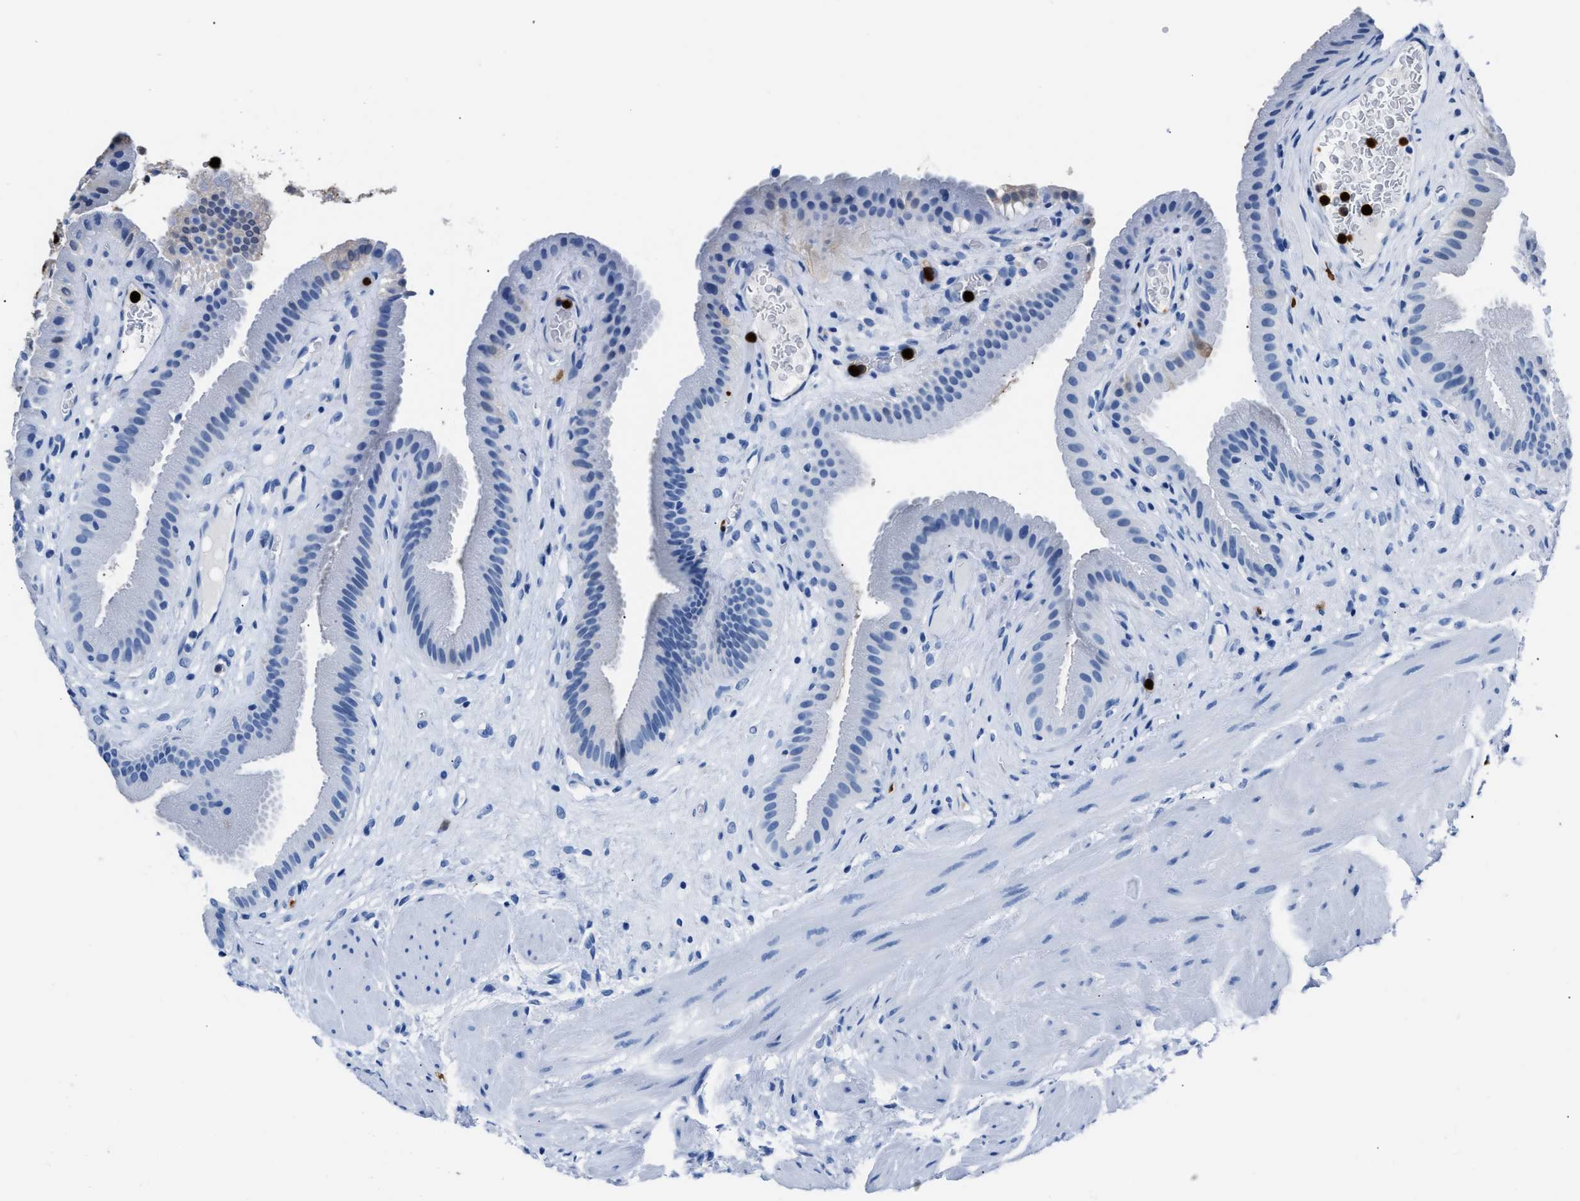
{"staining": {"intensity": "weak", "quantity": "<25%", "location": "cytoplasmic/membranous"}, "tissue": "gallbladder", "cell_type": "Glandular cells", "image_type": "normal", "snomed": [{"axis": "morphology", "description": "Normal tissue, NOS"}, {"axis": "topography", "description": "Gallbladder"}], "caption": "A photomicrograph of gallbladder stained for a protein shows no brown staining in glandular cells.", "gene": "S100P", "patient": {"sex": "male", "age": 49}}